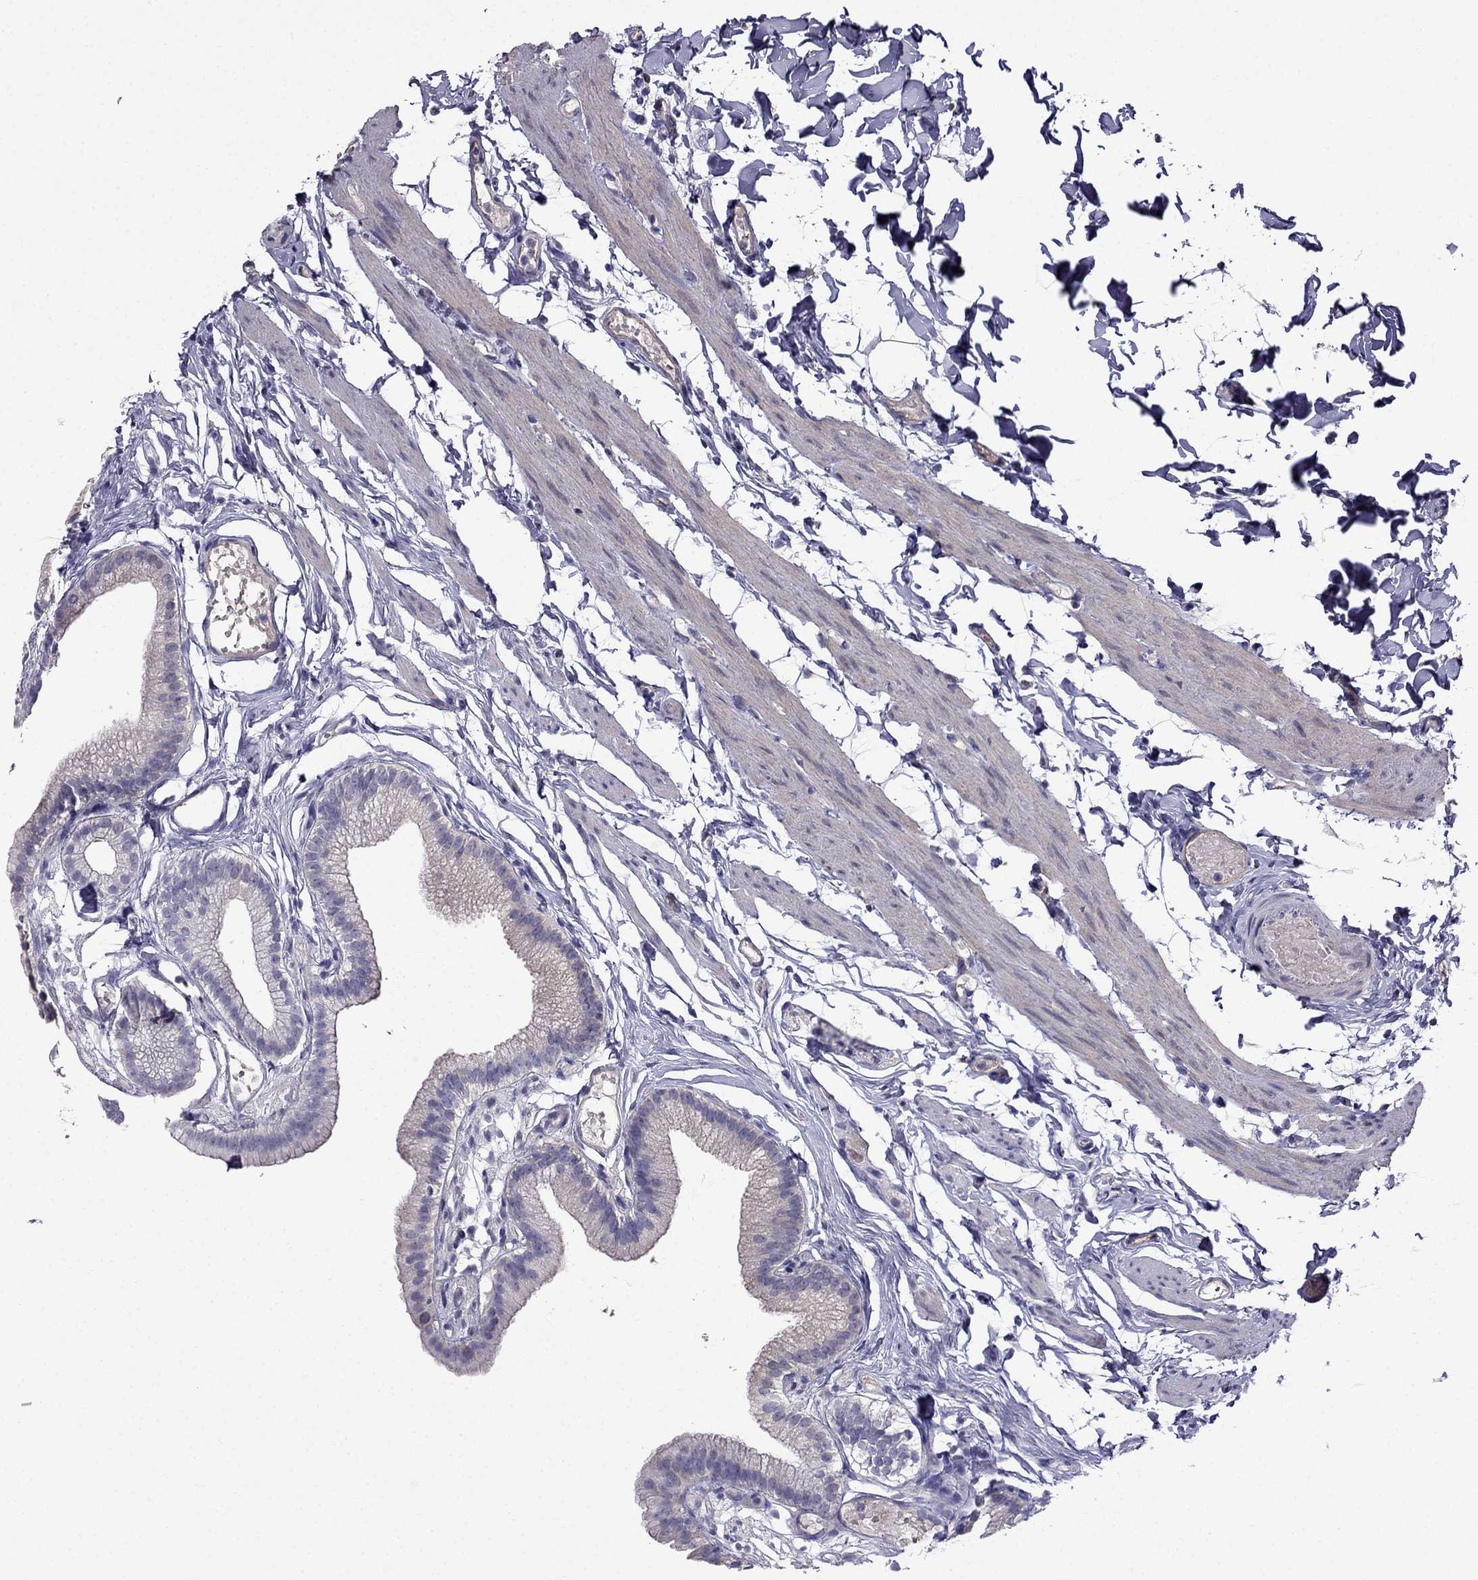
{"staining": {"intensity": "negative", "quantity": "none", "location": "none"}, "tissue": "gallbladder", "cell_type": "Glandular cells", "image_type": "normal", "snomed": [{"axis": "morphology", "description": "Normal tissue, NOS"}, {"axis": "topography", "description": "Gallbladder"}], "caption": "DAB (3,3'-diaminobenzidine) immunohistochemical staining of benign gallbladder reveals no significant expression in glandular cells.", "gene": "SCNN1D", "patient": {"sex": "female", "age": 45}}